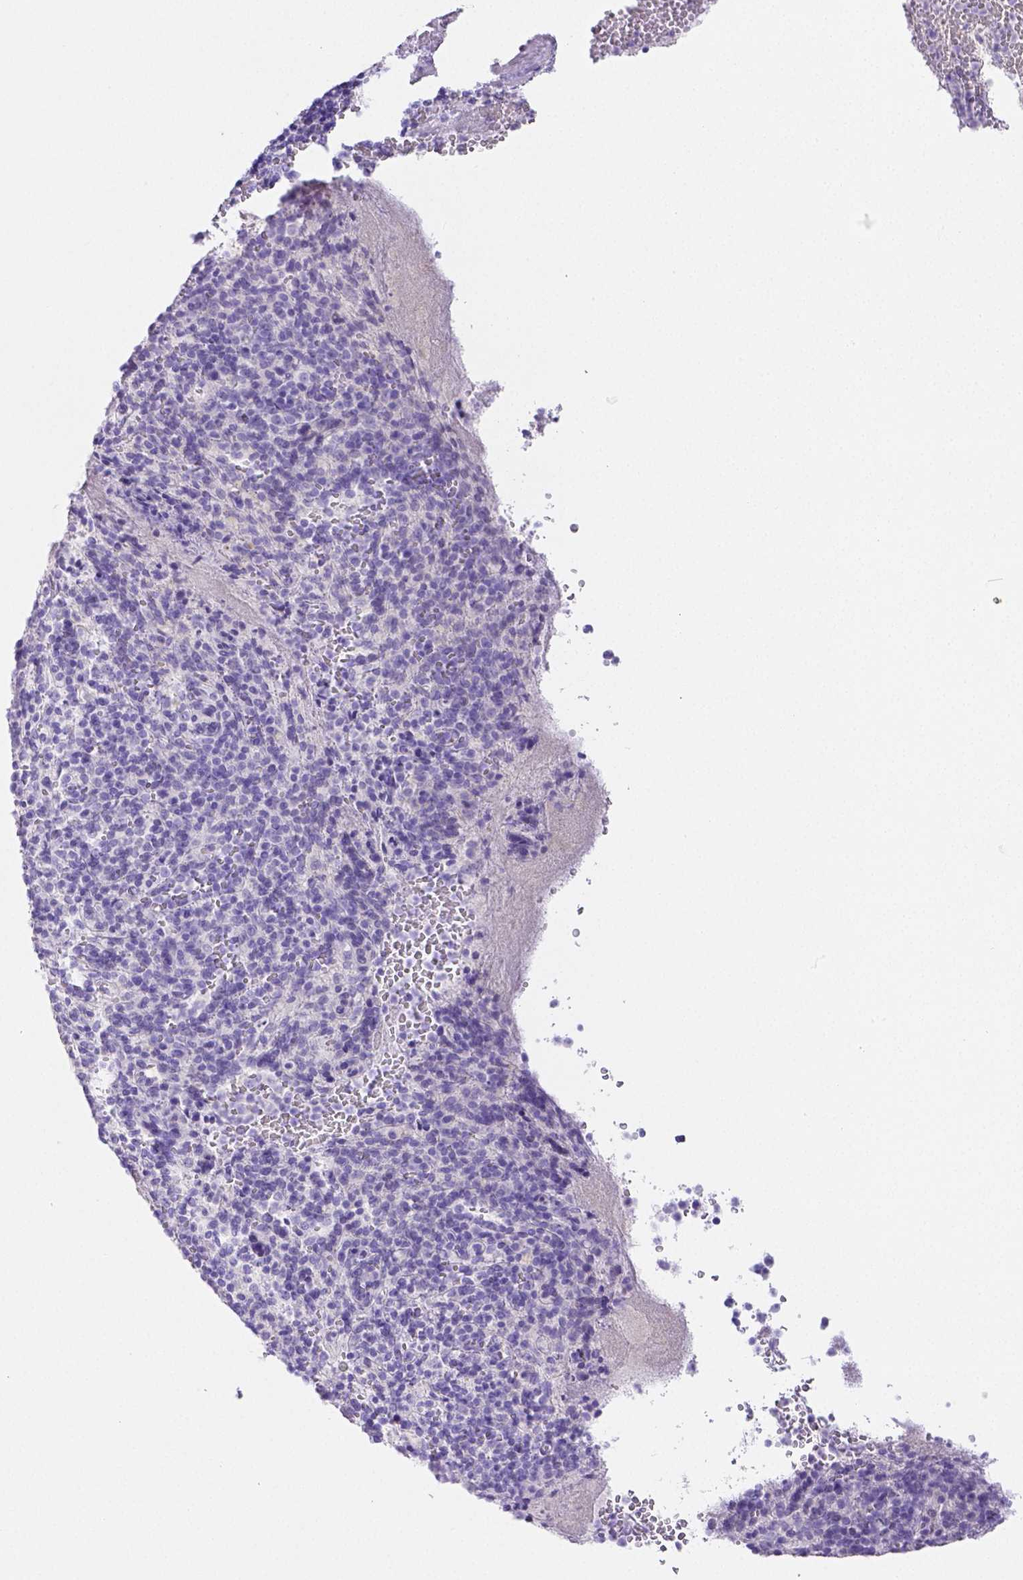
{"staining": {"intensity": "negative", "quantity": "none", "location": "none"}, "tissue": "spleen", "cell_type": "Cells in red pulp", "image_type": "normal", "snomed": [{"axis": "morphology", "description": "Normal tissue, NOS"}, {"axis": "topography", "description": "Spleen"}], "caption": "This histopathology image is of unremarkable spleen stained with IHC to label a protein in brown with the nuclei are counter-stained blue. There is no staining in cells in red pulp. (Brightfield microscopy of DAB (3,3'-diaminobenzidine) IHC at high magnification).", "gene": "ARHGAP36", "patient": {"sex": "female", "age": 74}}